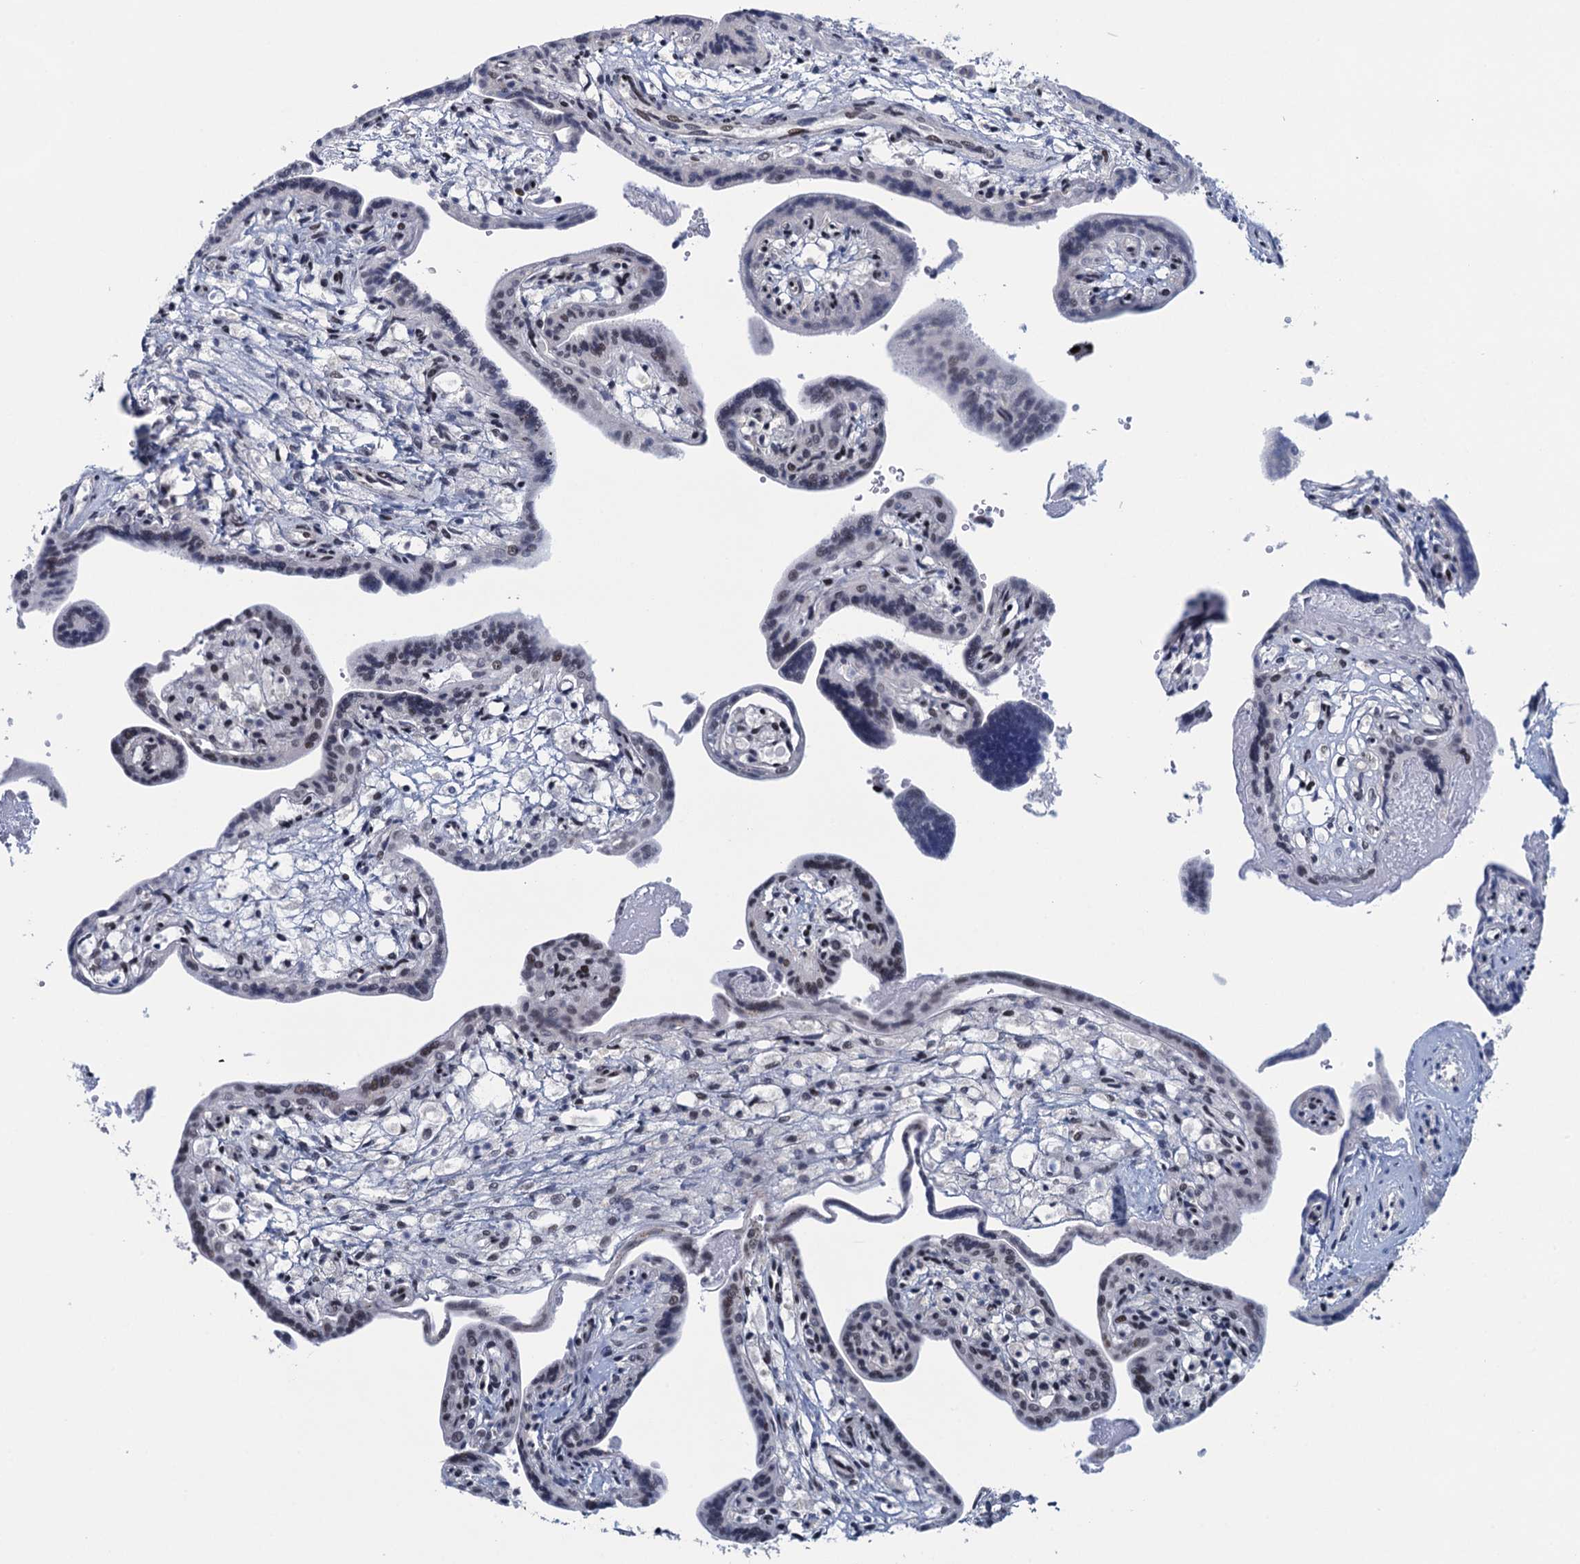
{"staining": {"intensity": "moderate", "quantity": "<25%", "location": "nuclear"}, "tissue": "placenta", "cell_type": "Trophoblastic cells", "image_type": "normal", "snomed": [{"axis": "morphology", "description": "Normal tissue, NOS"}, {"axis": "topography", "description": "Placenta"}], "caption": "Trophoblastic cells exhibit moderate nuclear positivity in approximately <25% of cells in unremarkable placenta. (Brightfield microscopy of DAB IHC at high magnification).", "gene": "HNRNPUL2", "patient": {"sex": "female", "age": 37}}